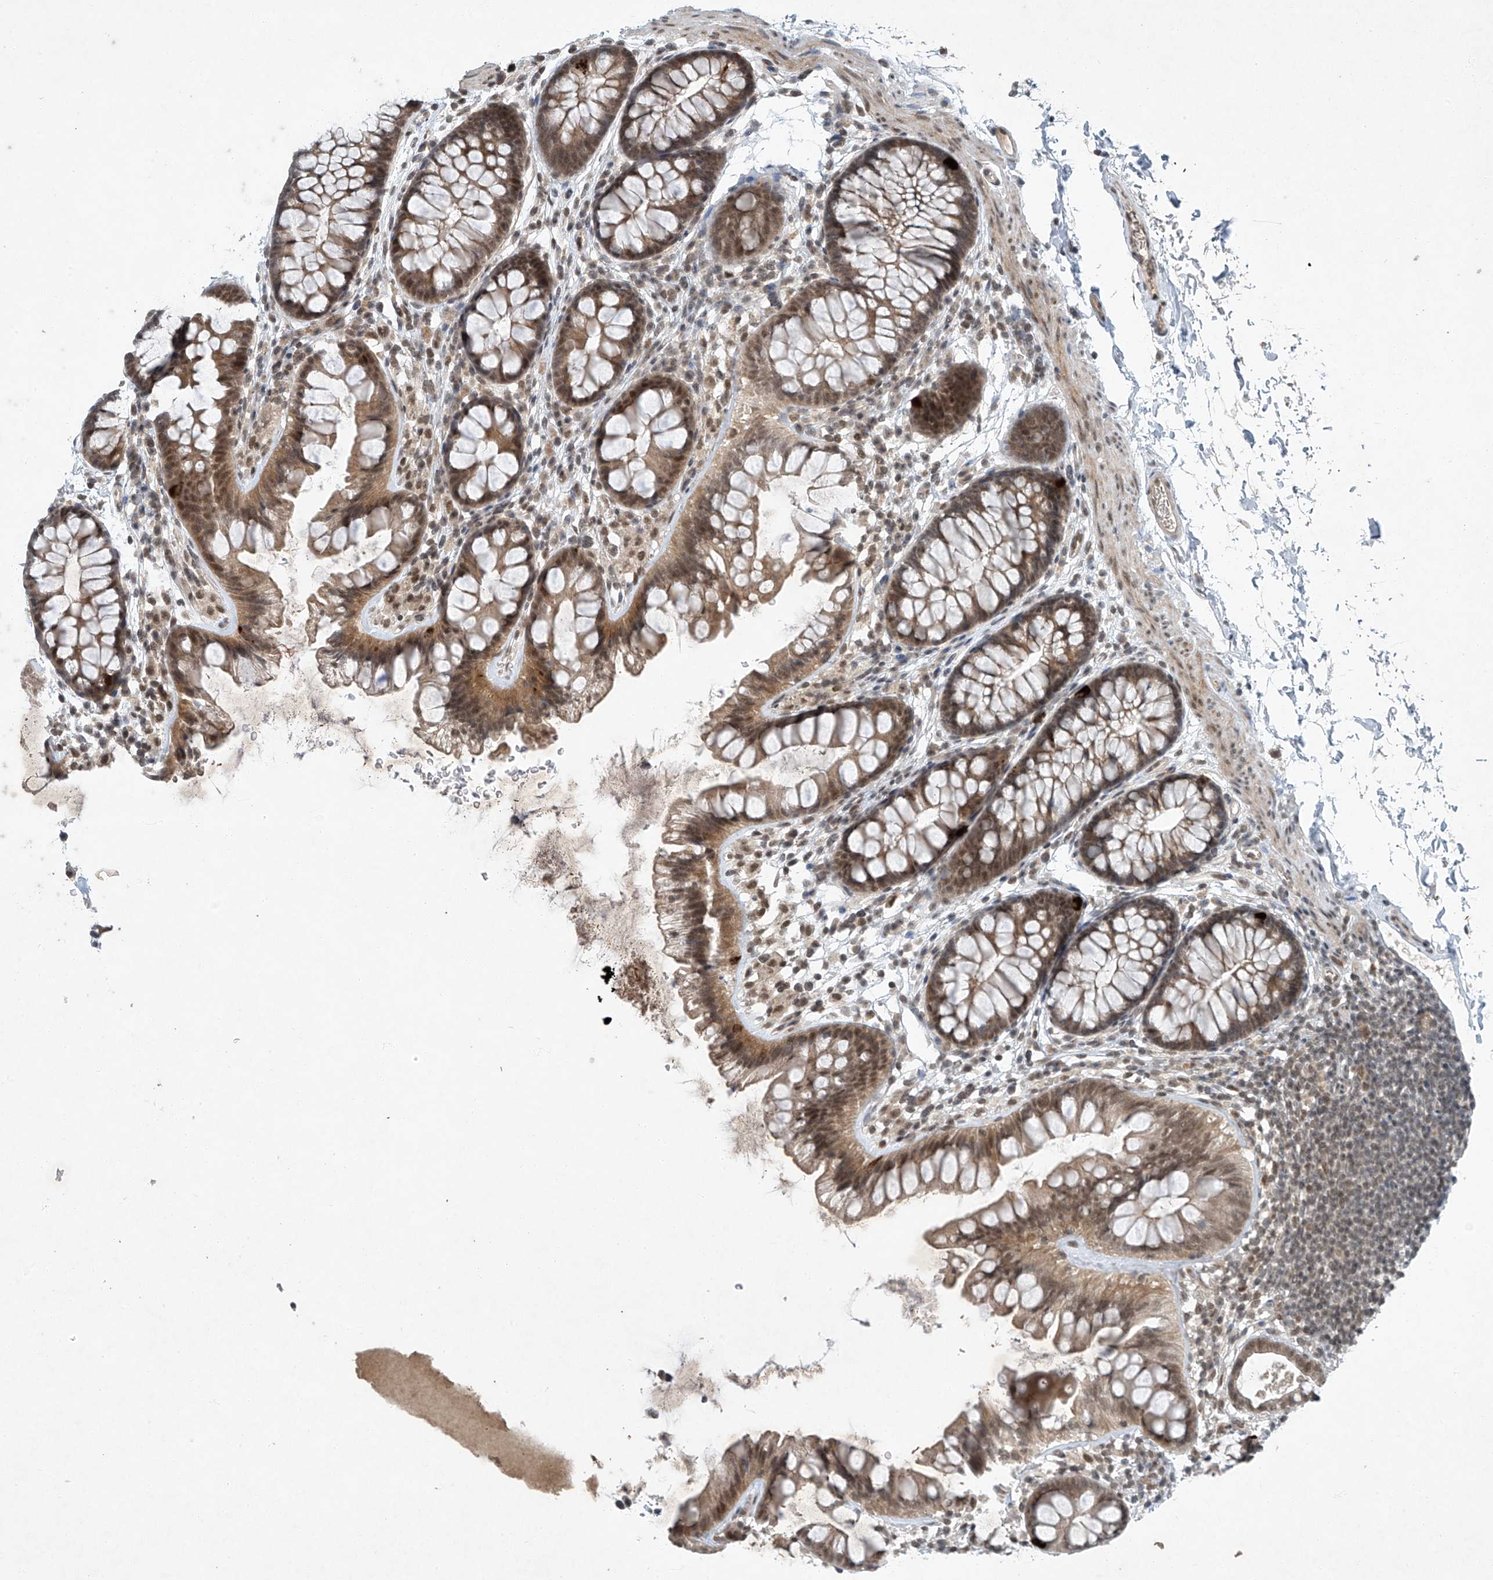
{"staining": {"intensity": "moderate", "quantity": ">75%", "location": "nuclear"}, "tissue": "colon", "cell_type": "Endothelial cells", "image_type": "normal", "snomed": [{"axis": "morphology", "description": "Normal tissue, NOS"}, {"axis": "topography", "description": "Colon"}], "caption": "A micrograph showing moderate nuclear positivity in approximately >75% of endothelial cells in normal colon, as visualized by brown immunohistochemical staining.", "gene": "TAF8", "patient": {"sex": "female", "age": 62}}